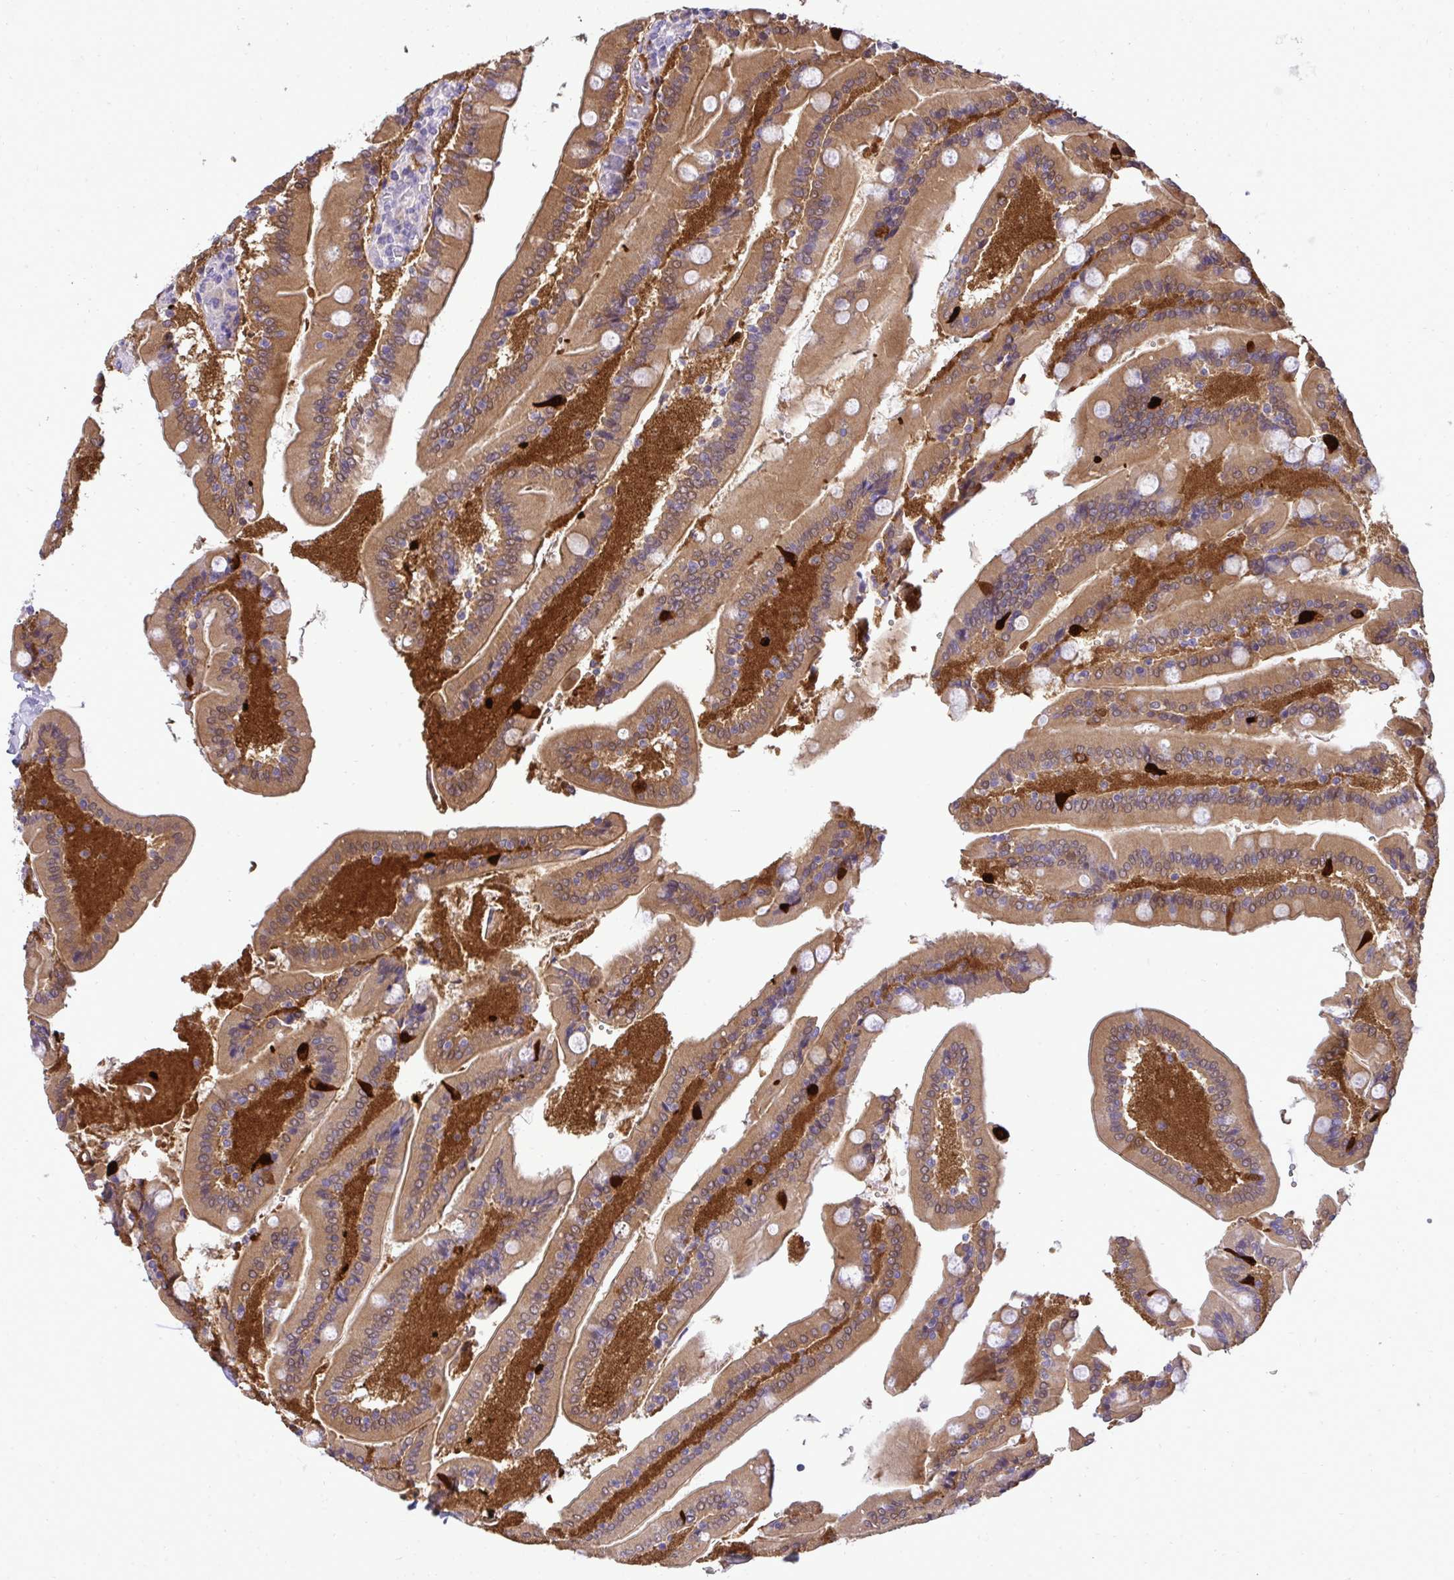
{"staining": {"intensity": "moderate", "quantity": ">75%", "location": "cytoplasmic/membranous"}, "tissue": "duodenum", "cell_type": "Glandular cells", "image_type": "normal", "snomed": [{"axis": "morphology", "description": "Normal tissue, NOS"}, {"axis": "topography", "description": "Duodenum"}], "caption": "Benign duodenum reveals moderate cytoplasmic/membranous expression in about >75% of glandular cells, visualized by immunohistochemistry. The protein of interest is stained brown, and the nuclei are stained in blue (DAB IHC with brightfield microscopy, high magnification).", "gene": "ST8SIA2", "patient": {"sex": "female", "age": 62}}